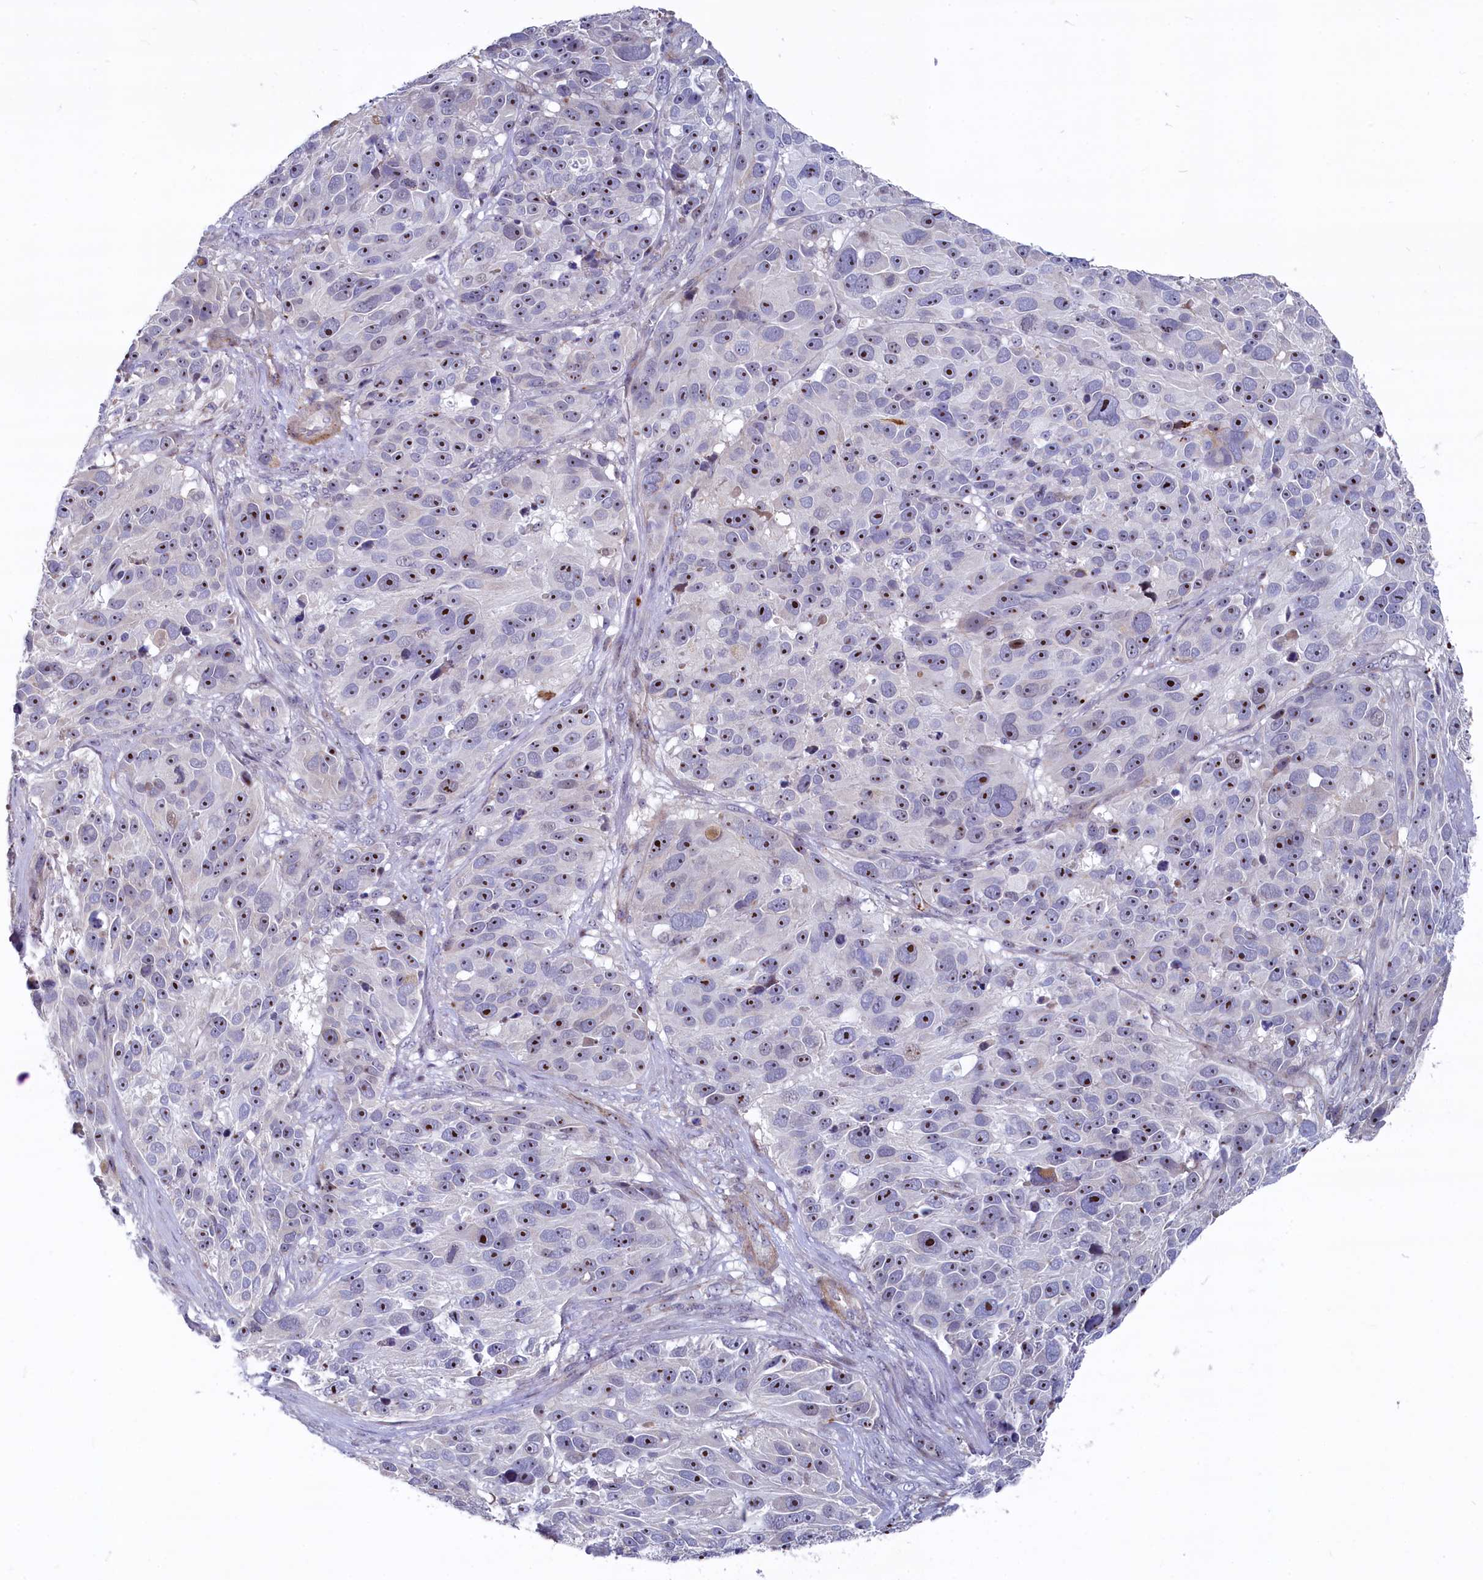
{"staining": {"intensity": "moderate", "quantity": ">75%", "location": "nuclear"}, "tissue": "melanoma", "cell_type": "Tumor cells", "image_type": "cancer", "snomed": [{"axis": "morphology", "description": "Malignant melanoma, NOS"}, {"axis": "topography", "description": "Skin"}], "caption": "A photomicrograph of malignant melanoma stained for a protein shows moderate nuclear brown staining in tumor cells. (DAB = brown stain, brightfield microscopy at high magnification).", "gene": "ASXL3", "patient": {"sex": "male", "age": 84}}